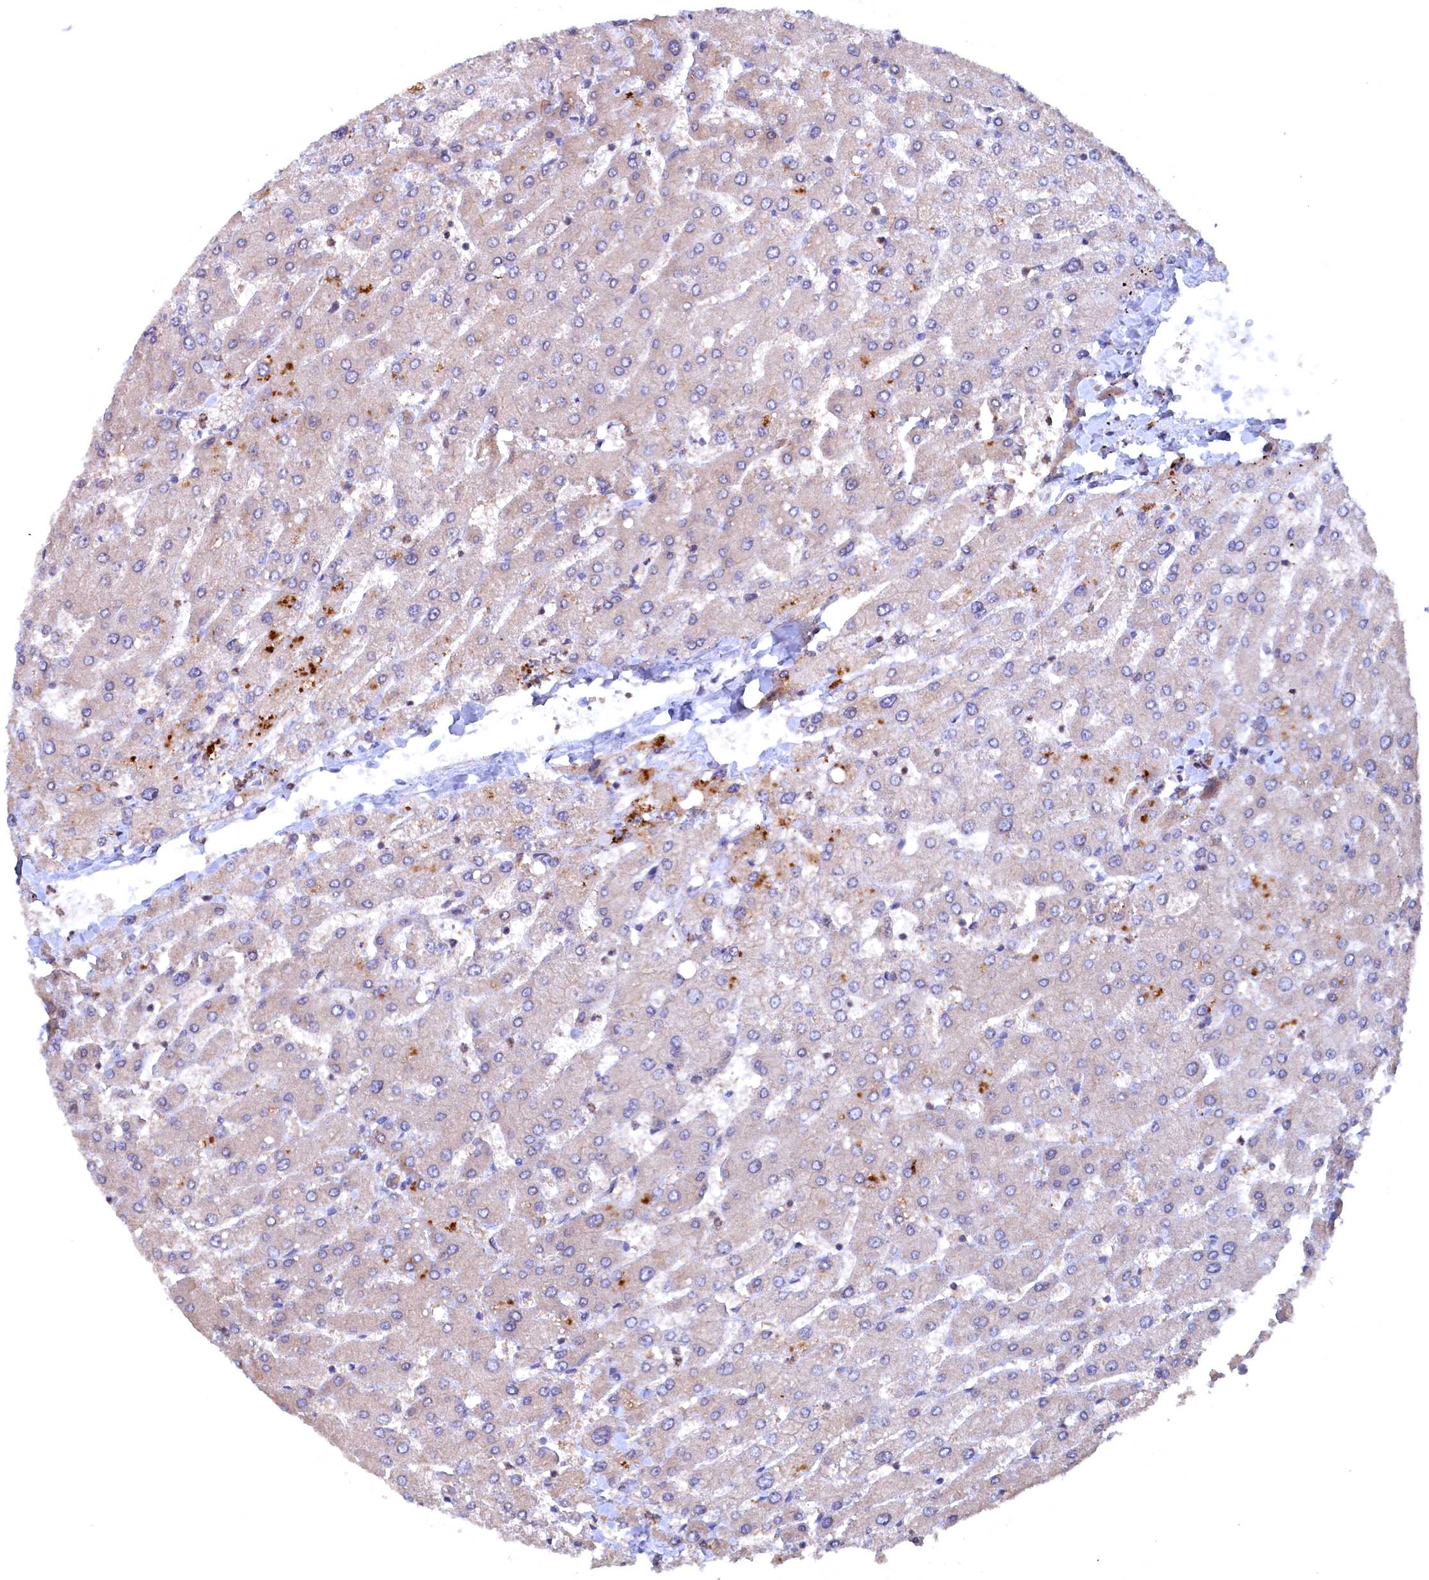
{"staining": {"intensity": "negative", "quantity": "none", "location": "none"}, "tissue": "liver", "cell_type": "Cholangiocytes", "image_type": "normal", "snomed": [{"axis": "morphology", "description": "Normal tissue, NOS"}, {"axis": "topography", "description": "Liver"}], "caption": "Human liver stained for a protein using IHC demonstrates no staining in cholangiocytes.", "gene": "TMC5", "patient": {"sex": "male", "age": 55}}